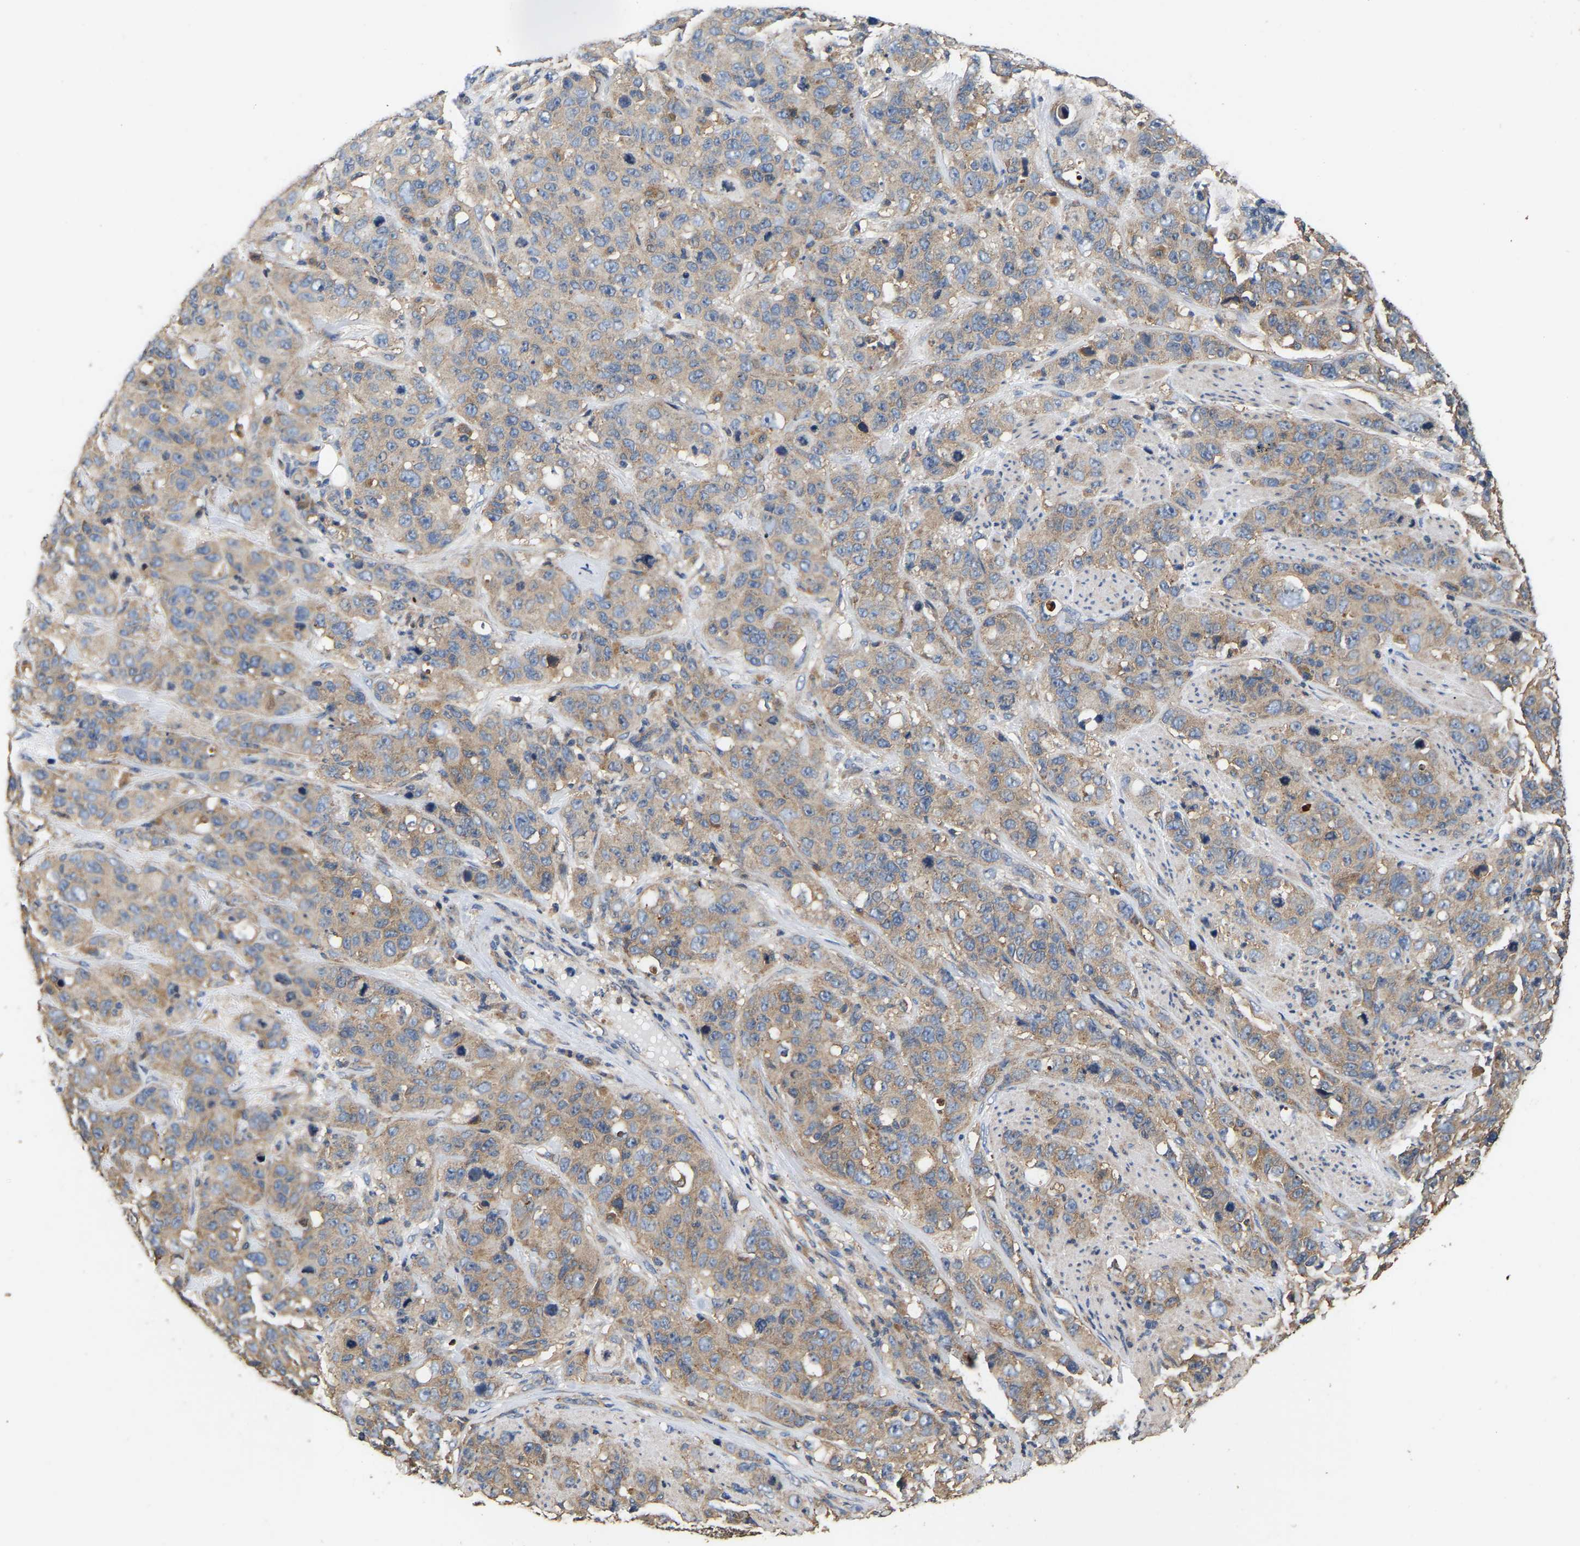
{"staining": {"intensity": "weak", "quantity": "25%-75%", "location": "cytoplasmic/membranous"}, "tissue": "stomach cancer", "cell_type": "Tumor cells", "image_type": "cancer", "snomed": [{"axis": "morphology", "description": "Adenocarcinoma, NOS"}, {"axis": "topography", "description": "Stomach"}], "caption": "Tumor cells reveal low levels of weak cytoplasmic/membranous positivity in approximately 25%-75% of cells in human stomach adenocarcinoma.", "gene": "AIMP2", "patient": {"sex": "male", "age": 48}}